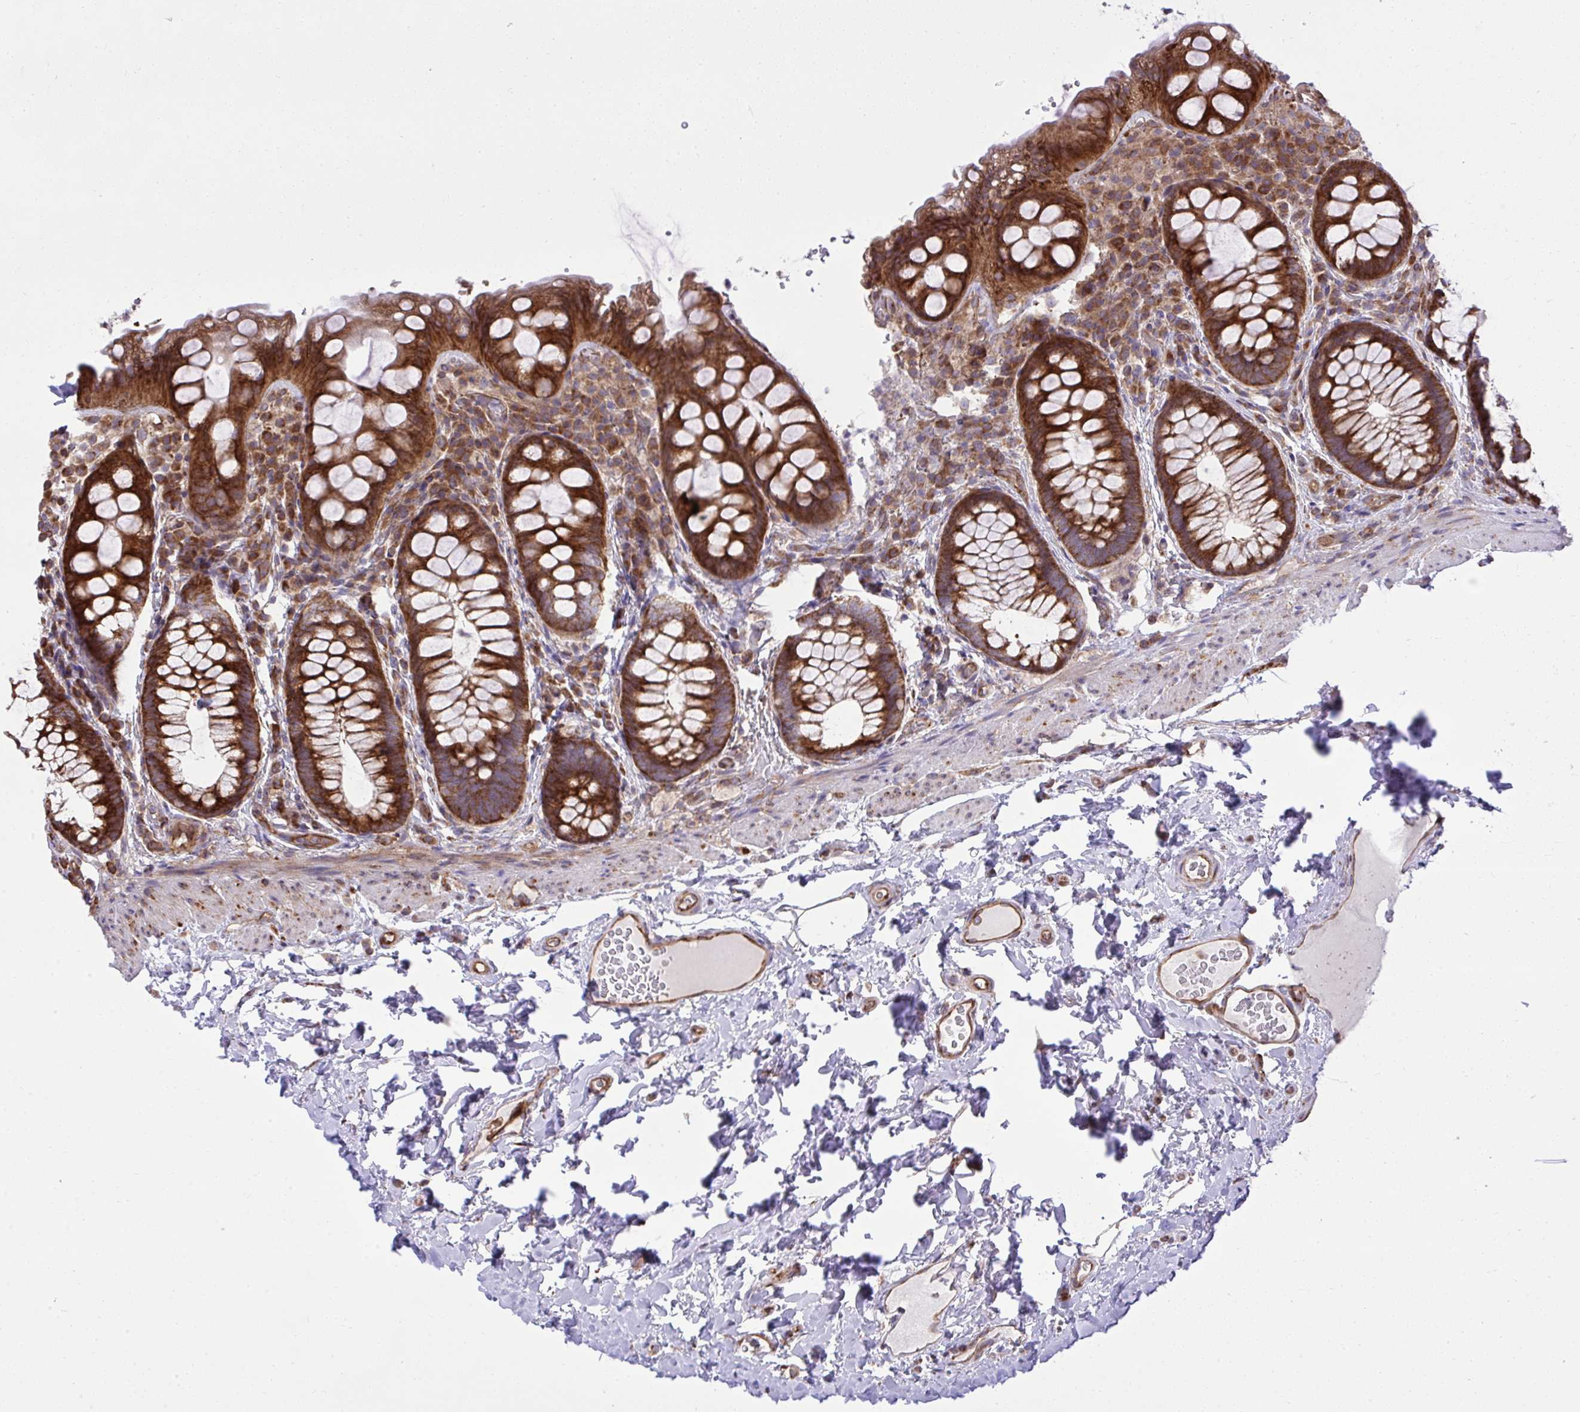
{"staining": {"intensity": "strong", "quantity": ">75%", "location": "cytoplasmic/membranous"}, "tissue": "rectum", "cell_type": "Glandular cells", "image_type": "normal", "snomed": [{"axis": "morphology", "description": "Normal tissue, NOS"}, {"axis": "topography", "description": "Rectum"}], "caption": "Glandular cells exhibit high levels of strong cytoplasmic/membranous staining in about >75% of cells in normal human rectum.", "gene": "NMNAT3", "patient": {"sex": "female", "age": 69}}